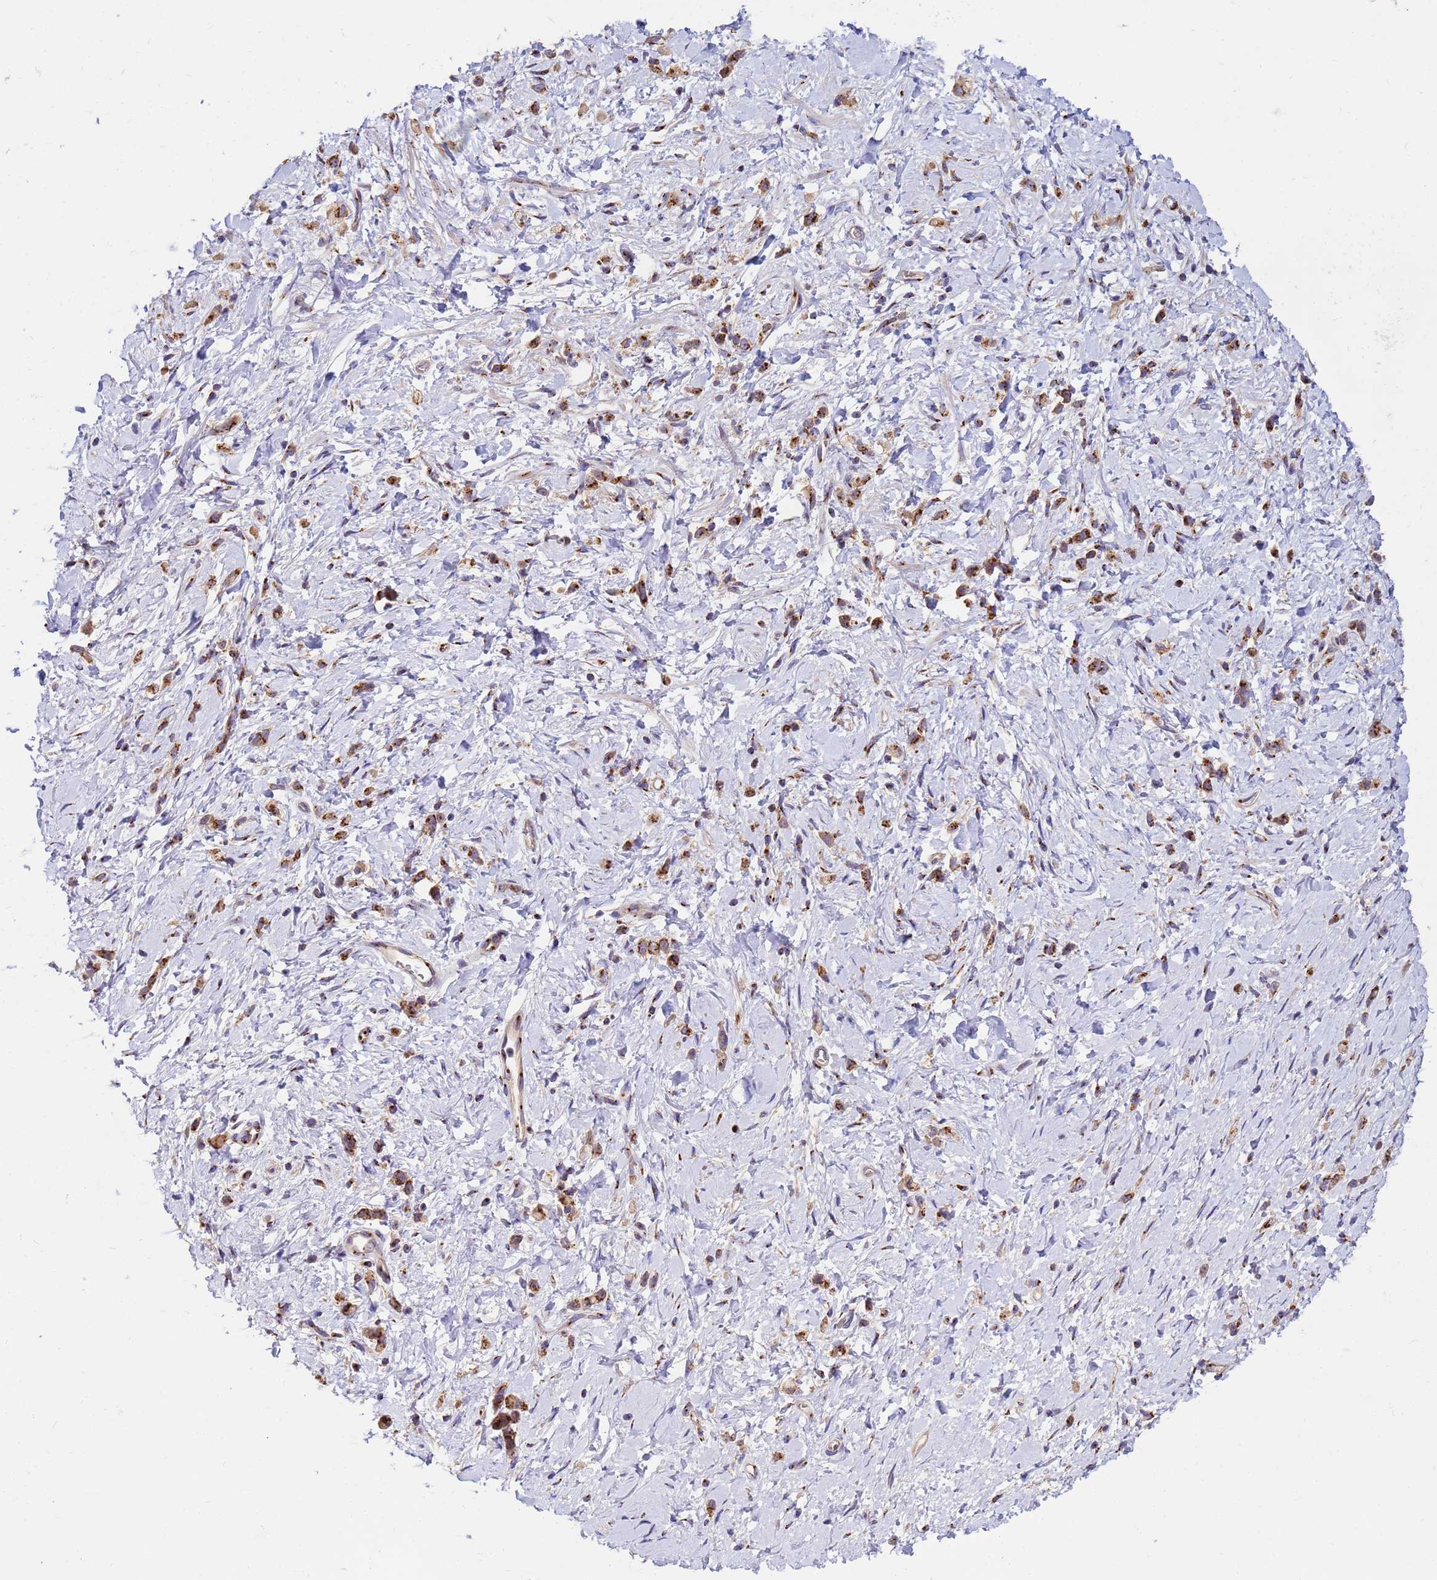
{"staining": {"intensity": "strong", "quantity": ">75%", "location": "cytoplasmic/membranous"}, "tissue": "stomach cancer", "cell_type": "Tumor cells", "image_type": "cancer", "snomed": [{"axis": "morphology", "description": "Adenocarcinoma, NOS"}, {"axis": "topography", "description": "Stomach"}], "caption": "Protein expression analysis of human stomach adenocarcinoma reveals strong cytoplasmic/membranous staining in about >75% of tumor cells. The staining was performed using DAB, with brown indicating positive protein expression. Nuclei are stained blue with hematoxylin.", "gene": "HPS3", "patient": {"sex": "female", "age": 60}}